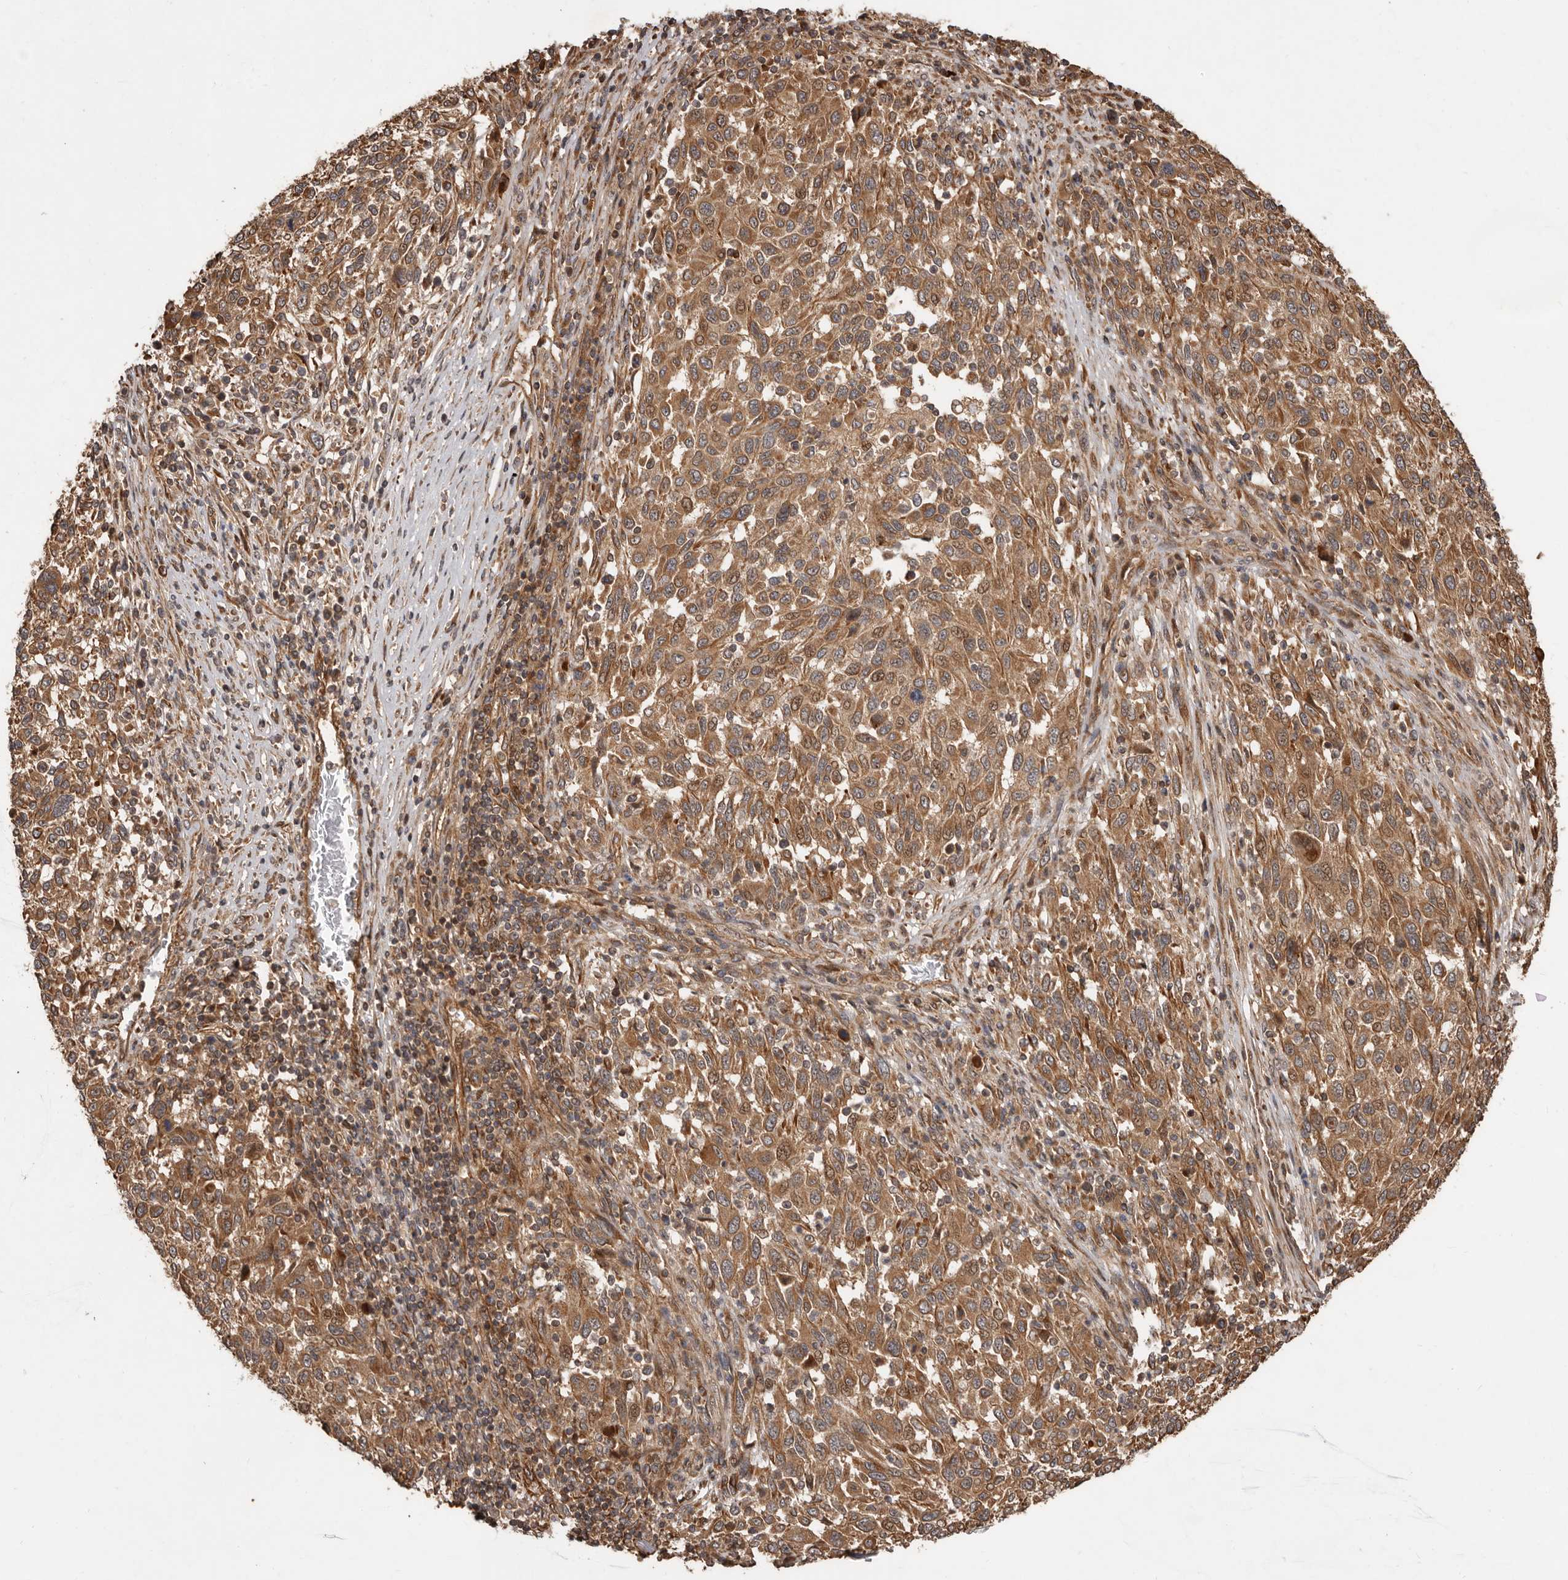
{"staining": {"intensity": "moderate", "quantity": ">75%", "location": "cytoplasmic/membranous"}, "tissue": "melanoma", "cell_type": "Tumor cells", "image_type": "cancer", "snomed": [{"axis": "morphology", "description": "Malignant melanoma, Metastatic site"}, {"axis": "topography", "description": "Lymph node"}], "caption": "A histopathology image of human melanoma stained for a protein demonstrates moderate cytoplasmic/membranous brown staining in tumor cells.", "gene": "STK36", "patient": {"sex": "male", "age": 61}}